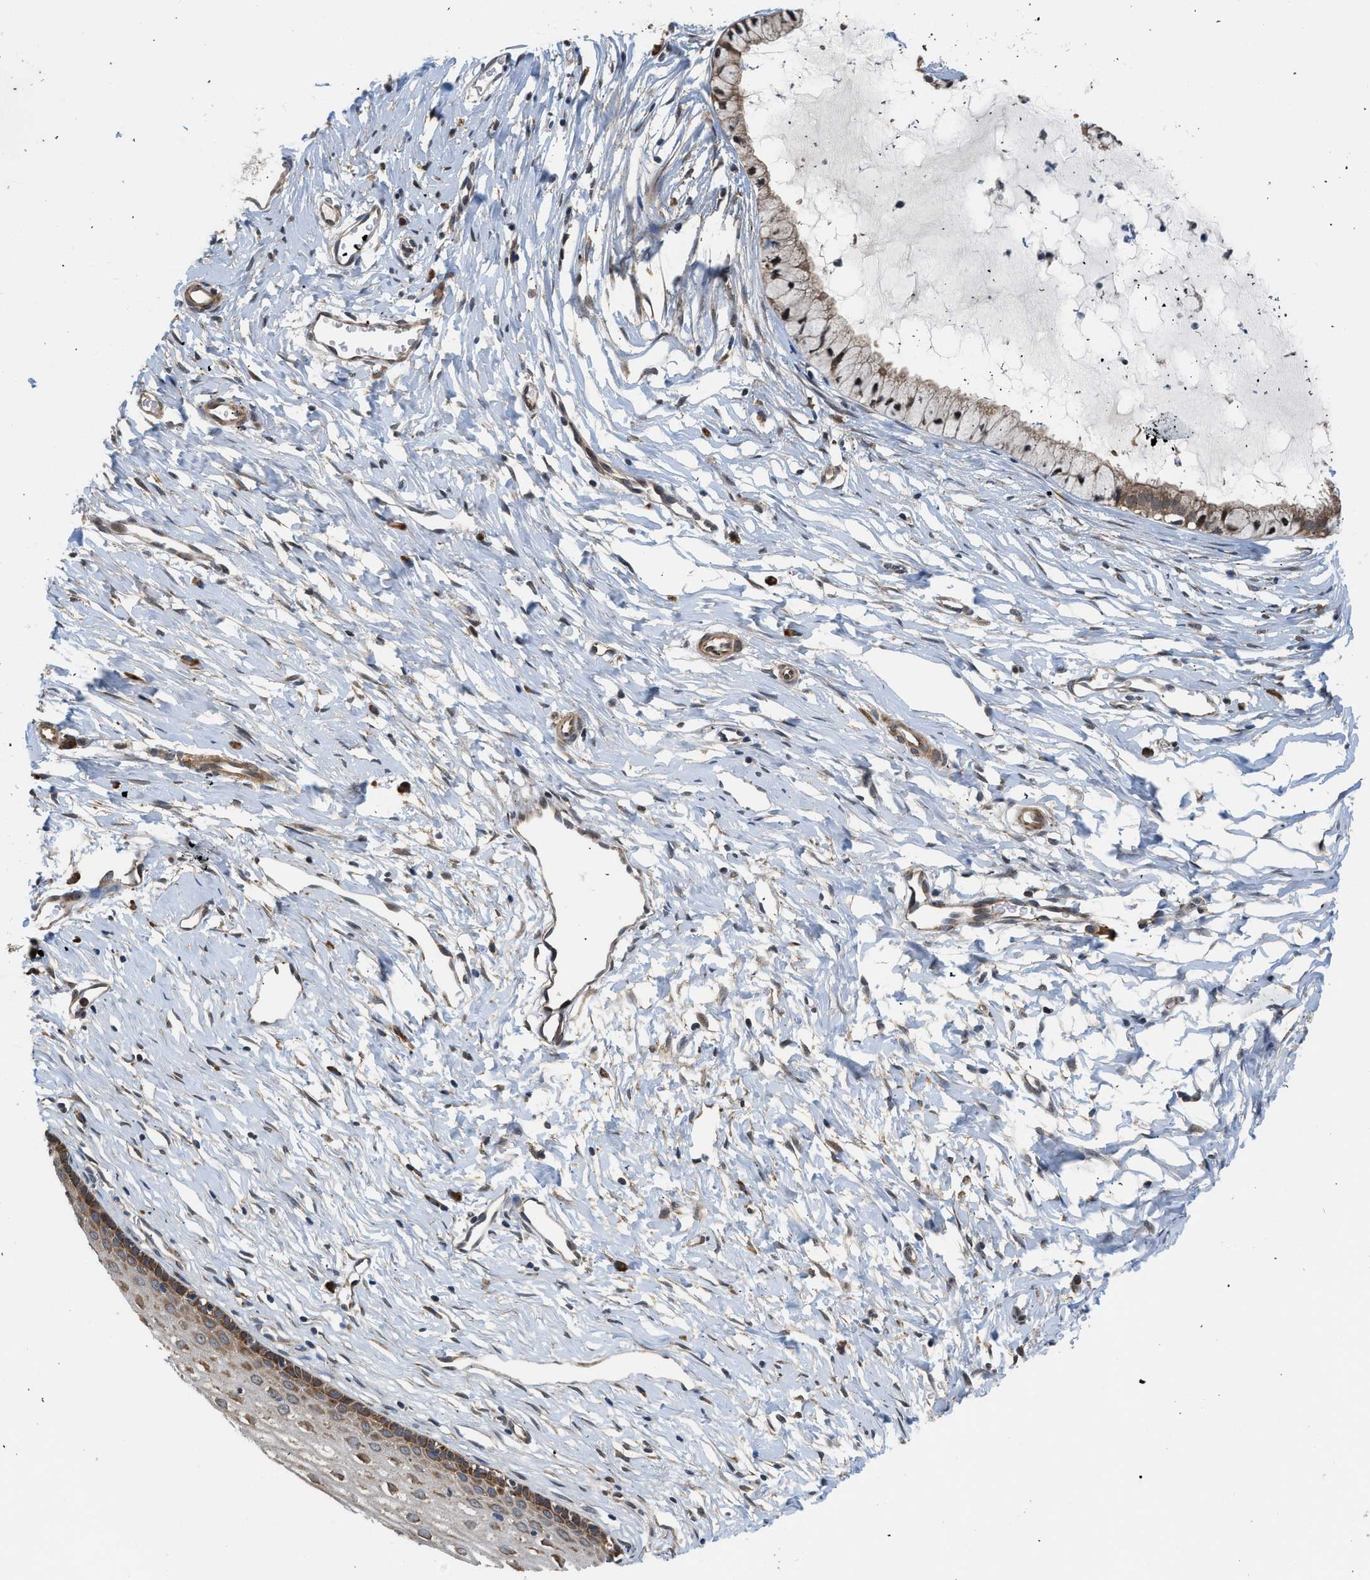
{"staining": {"intensity": "moderate", "quantity": ">75%", "location": "cytoplasmic/membranous,nuclear"}, "tissue": "cervix", "cell_type": "Glandular cells", "image_type": "normal", "snomed": [{"axis": "morphology", "description": "Normal tissue, NOS"}, {"axis": "topography", "description": "Cervix"}], "caption": "This is an image of IHC staining of benign cervix, which shows moderate expression in the cytoplasmic/membranous,nuclear of glandular cells.", "gene": "POLG2", "patient": {"sex": "female", "age": 46}}